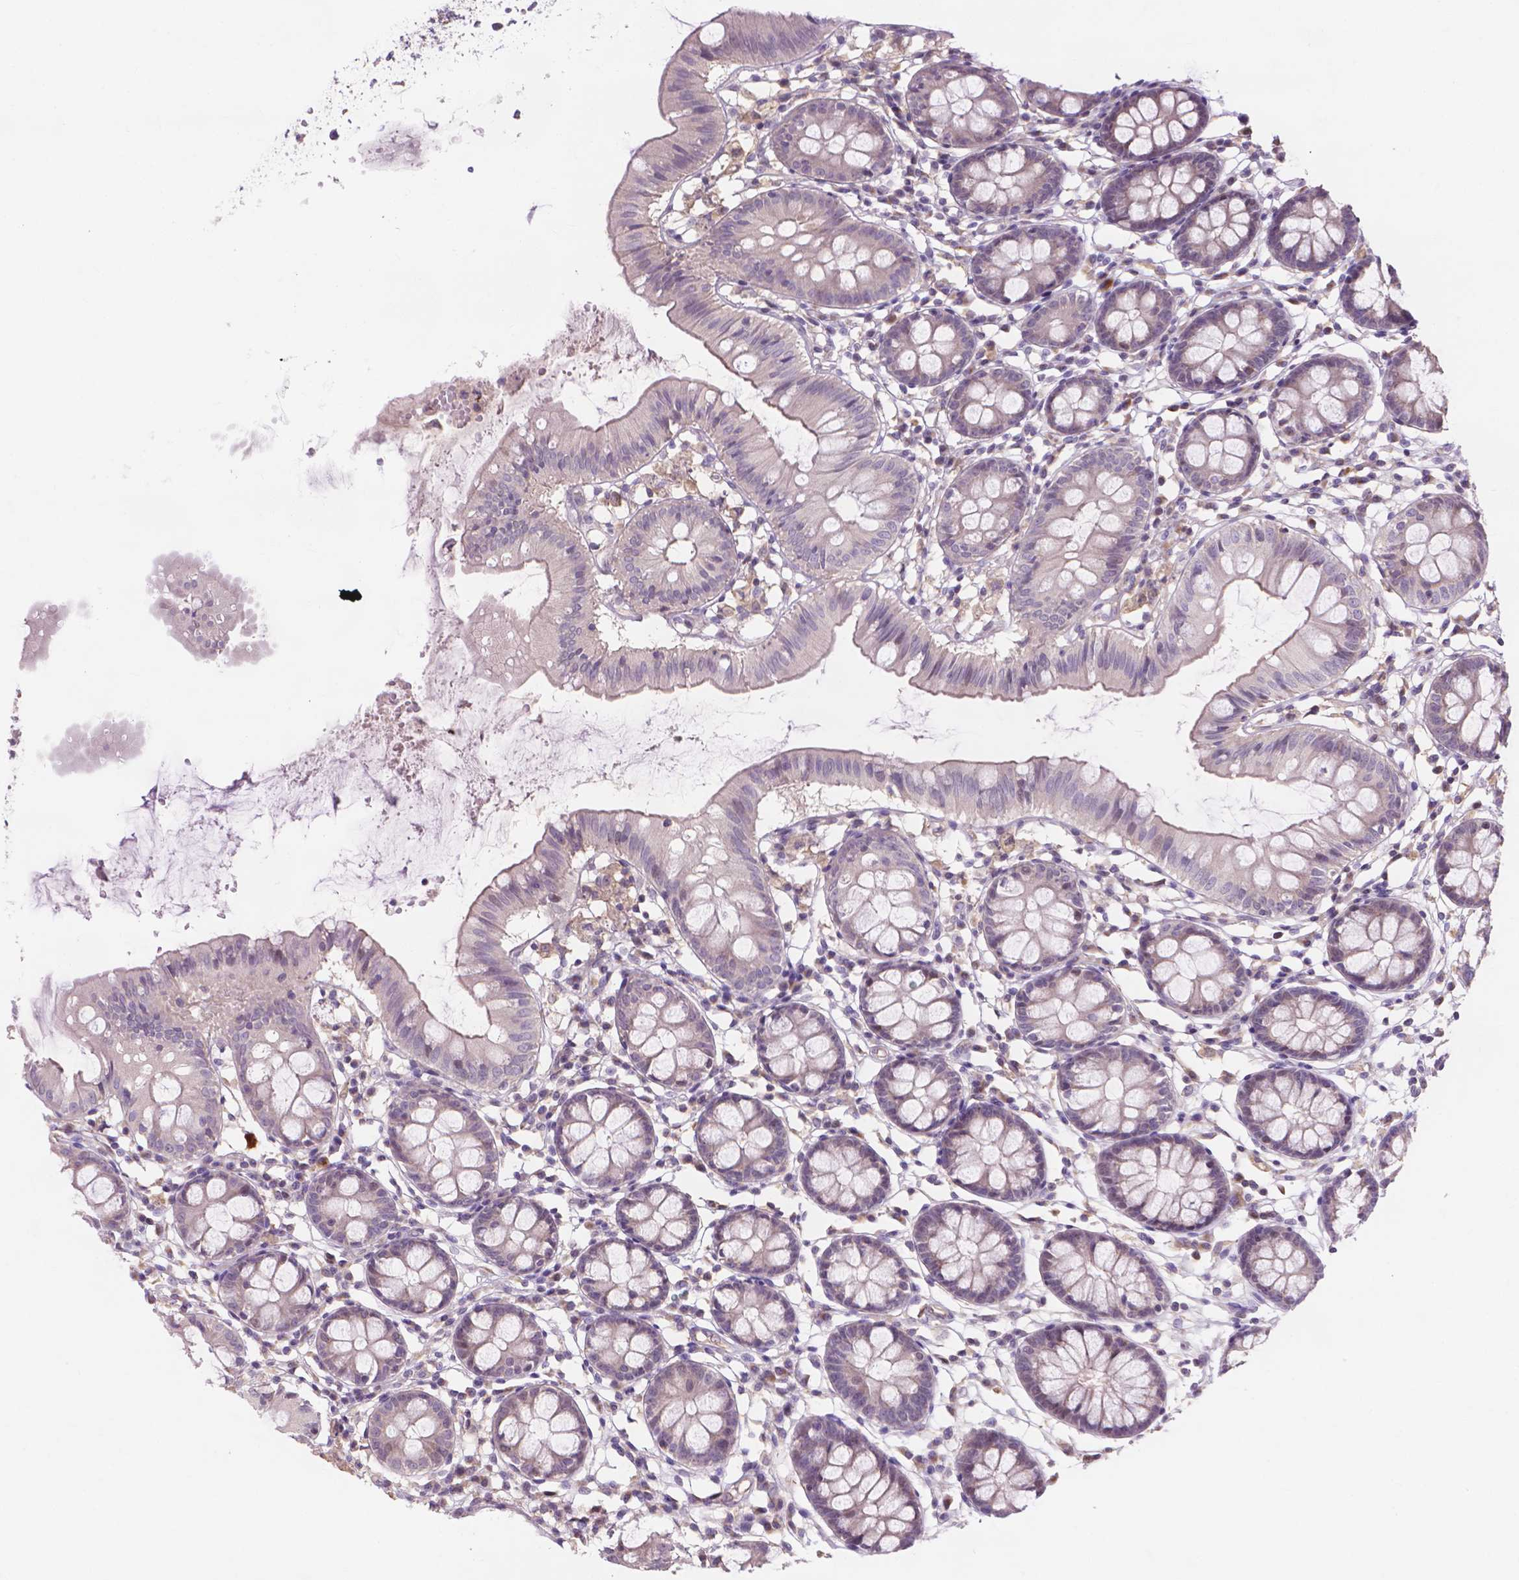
{"staining": {"intensity": "weak", "quantity": ">75%", "location": "cytoplasmic/membranous"}, "tissue": "colon", "cell_type": "Endothelial cells", "image_type": "normal", "snomed": [{"axis": "morphology", "description": "Normal tissue, NOS"}, {"axis": "topography", "description": "Colon"}], "caption": "Approximately >75% of endothelial cells in normal colon exhibit weak cytoplasmic/membranous protein staining as visualized by brown immunohistochemical staining.", "gene": "PRDM13", "patient": {"sex": "female", "age": 84}}